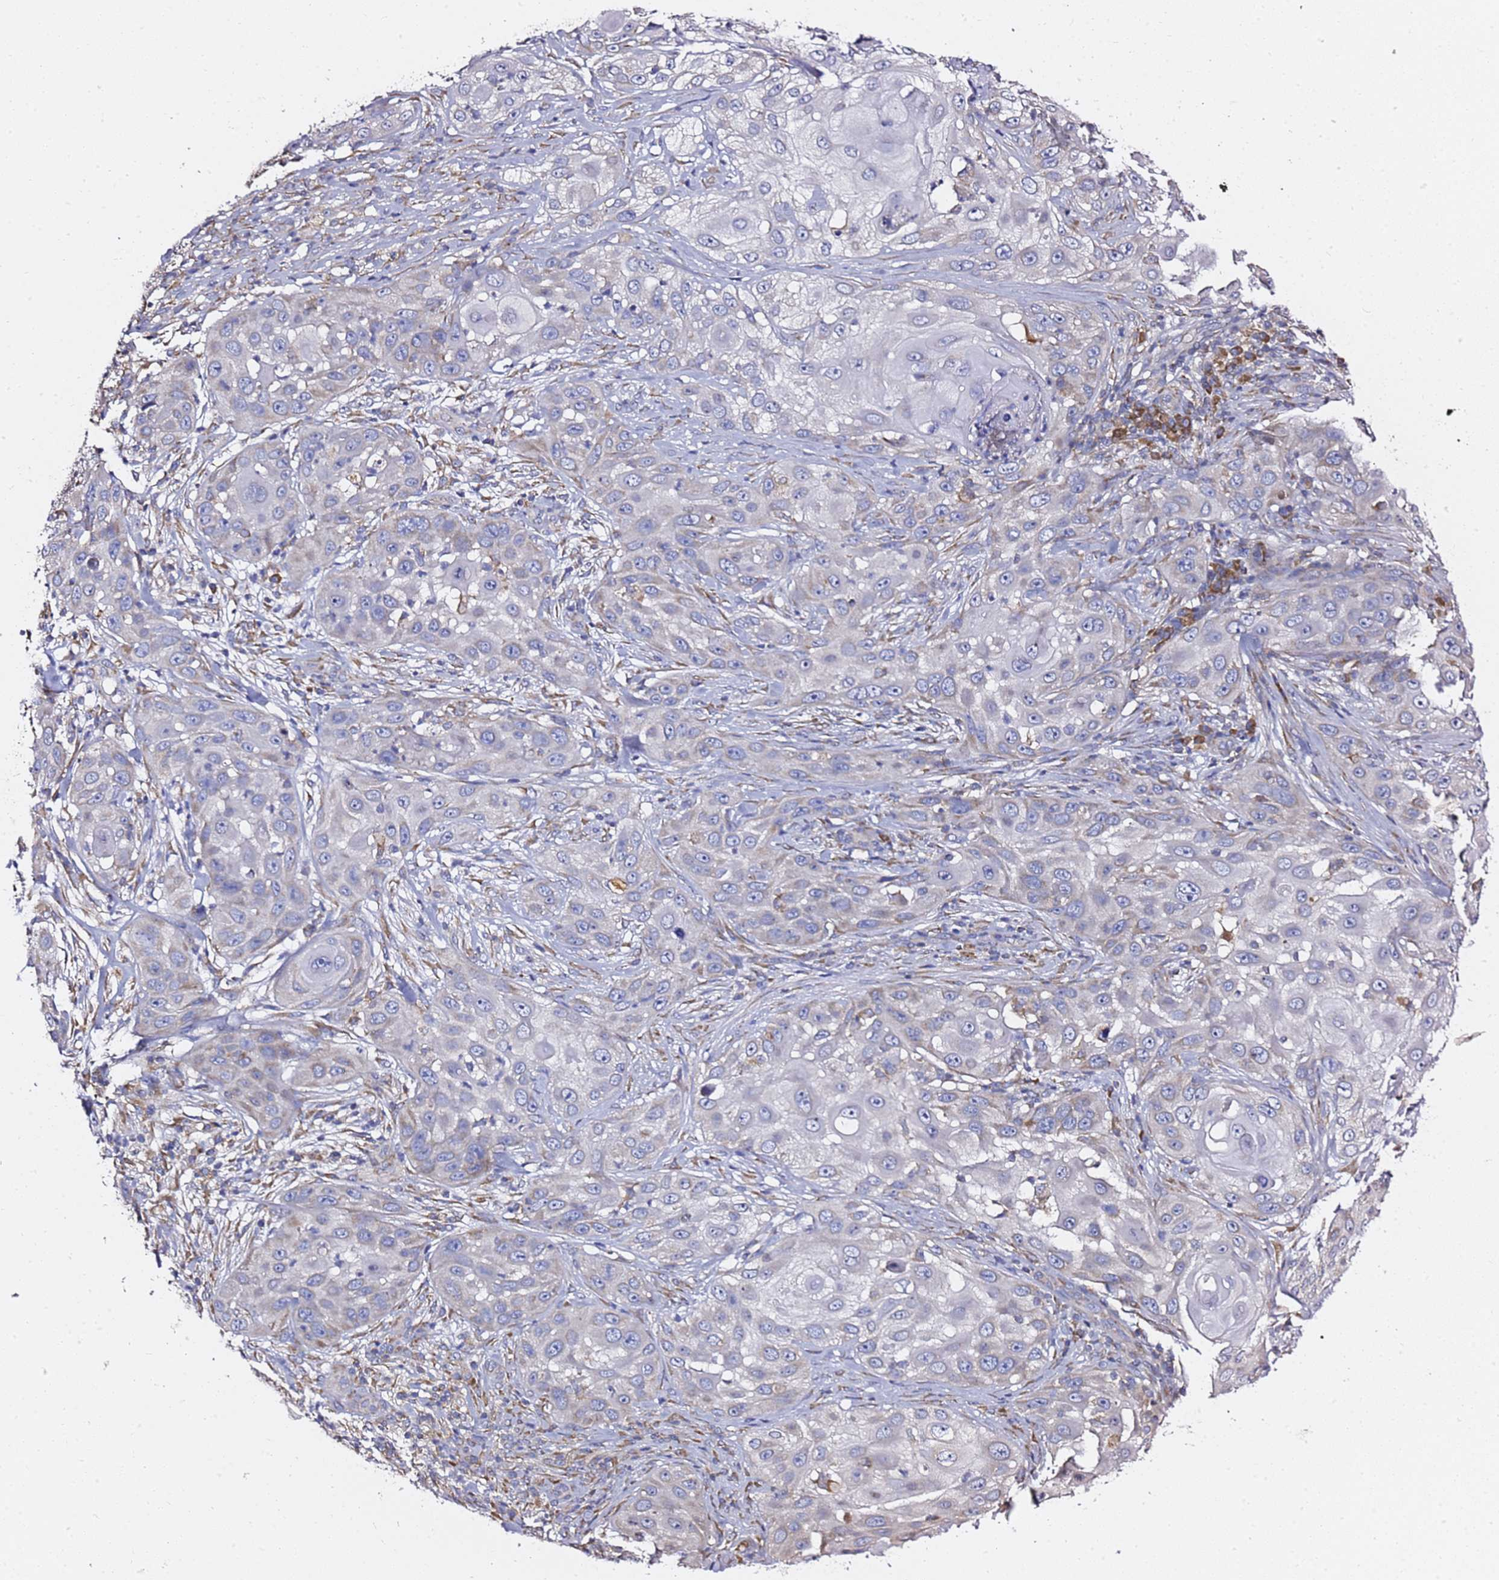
{"staining": {"intensity": "negative", "quantity": "none", "location": "none"}, "tissue": "skin cancer", "cell_type": "Tumor cells", "image_type": "cancer", "snomed": [{"axis": "morphology", "description": "Squamous cell carcinoma, NOS"}, {"axis": "topography", "description": "Skin"}], "caption": "The immunohistochemistry histopathology image has no significant expression in tumor cells of skin cancer tissue.", "gene": "C19orf12", "patient": {"sex": "female", "age": 44}}